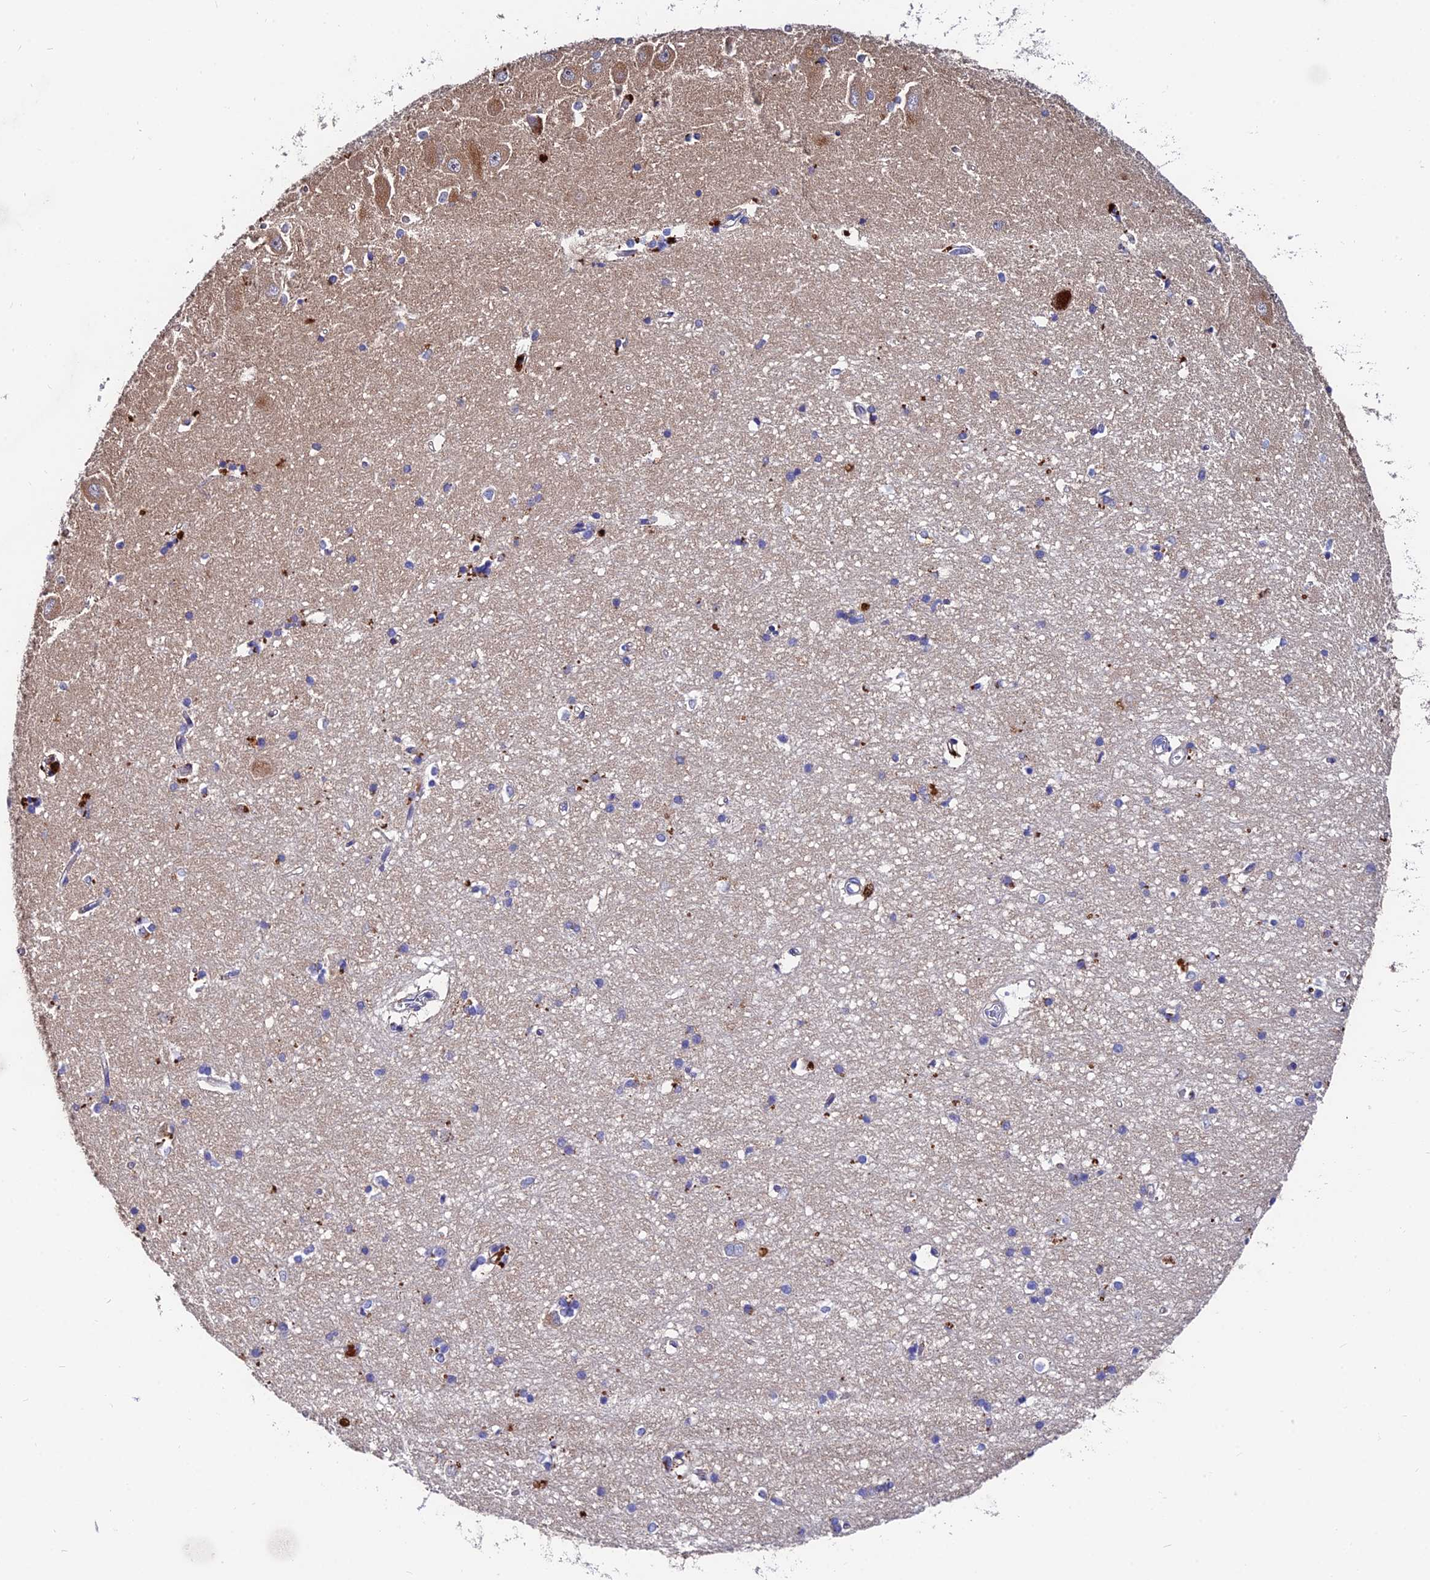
{"staining": {"intensity": "negative", "quantity": "none", "location": "none"}, "tissue": "hippocampus", "cell_type": "Glial cells", "image_type": "normal", "snomed": [{"axis": "morphology", "description": "Normal tissue, NOS"}, {"axis": "topography", "description": "Hippocampus"}], "caption": "High power microscopy image of an immunohistochemistry (IHC) image of benign hippocampus, revealing no significant staining in glial cells. Brightfield microscopy of IHC stained with DAB (3,3'-diaminobenzidine) (brown) and hematoxylin (blue), captured at high magnification.", "gene": "ACTR5", "patient": {"sex": "male", "age": 45}}